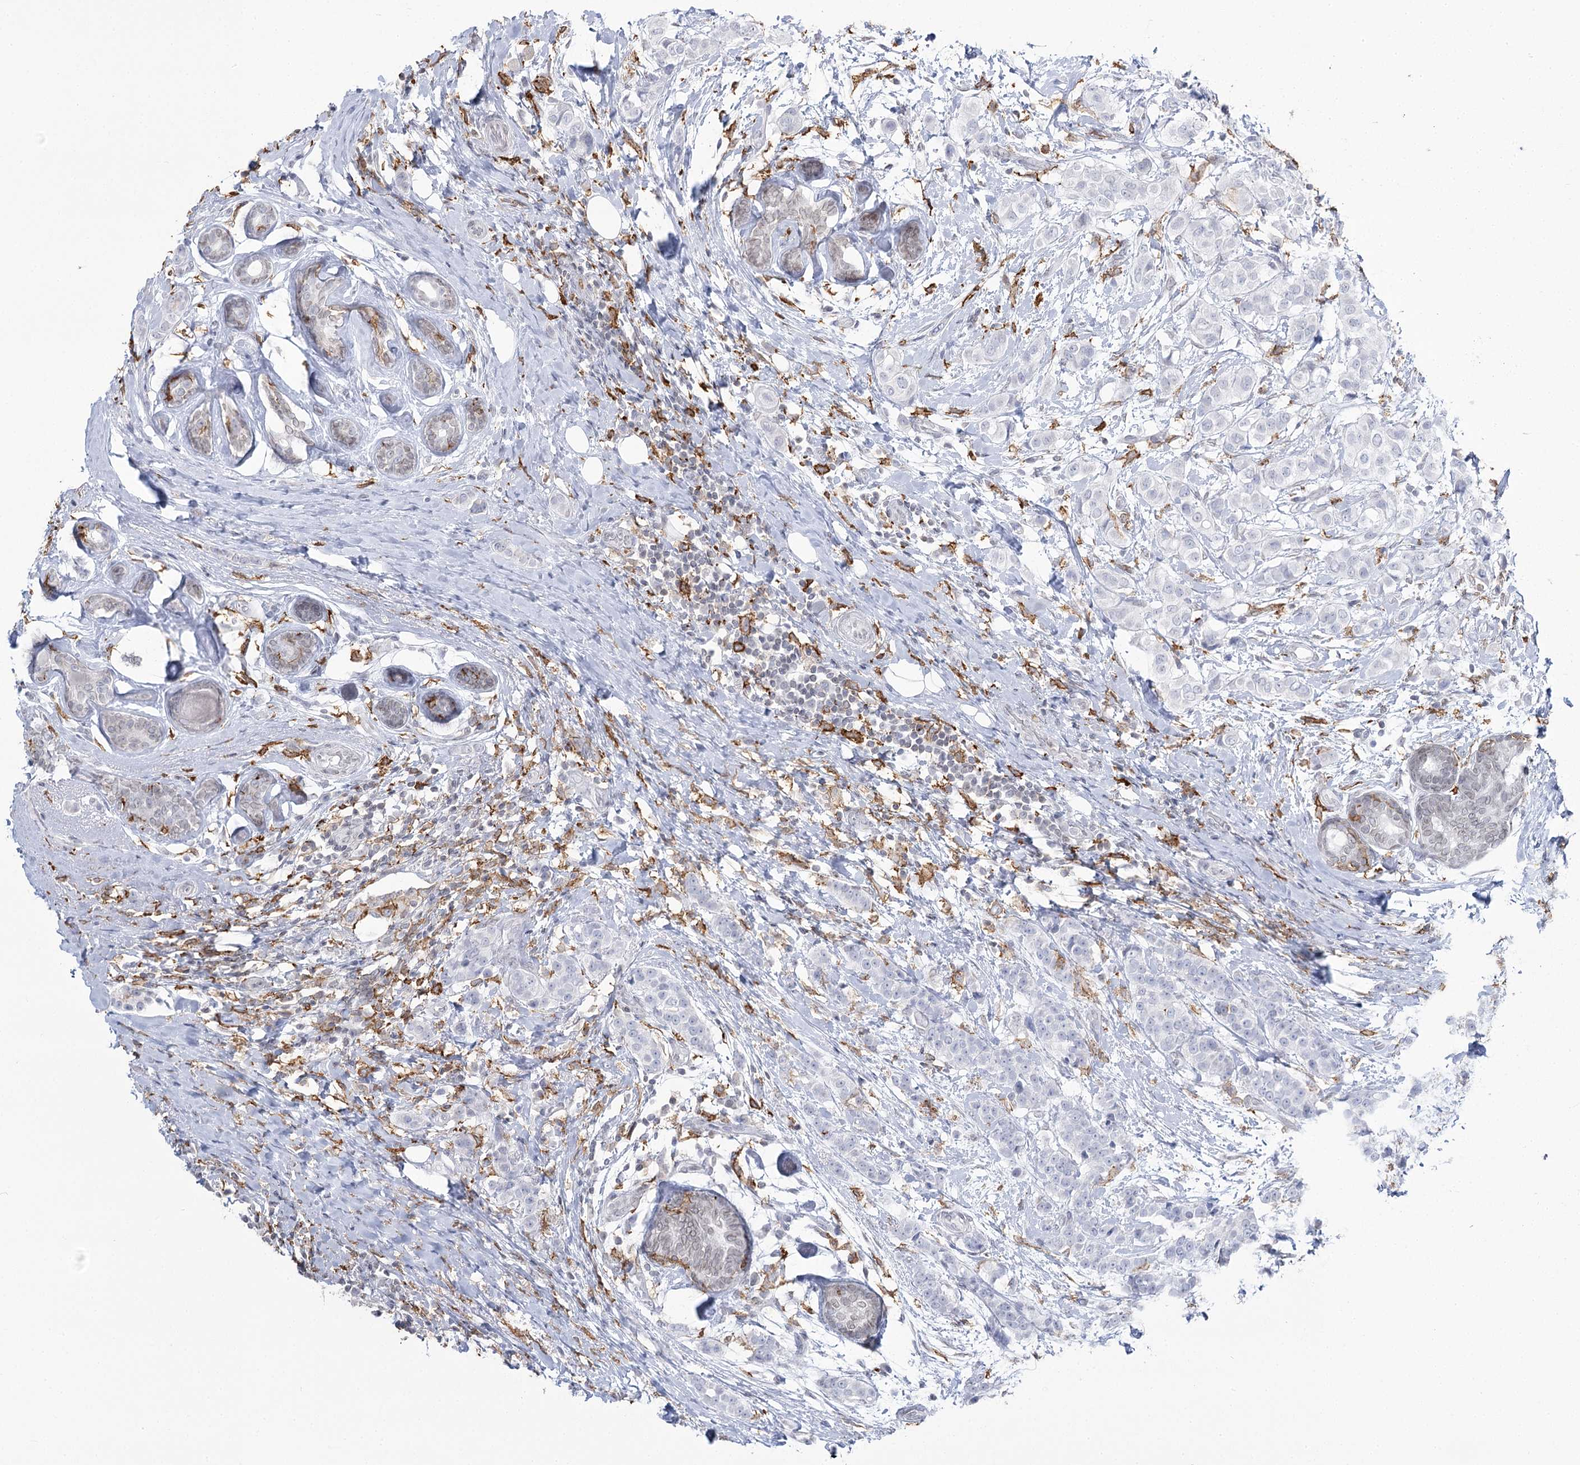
{"staining": {"intensity": "negative", "quantity": "none", "location": "none"}, "tissue": "breast cancer", "cell_type": "Tumor cells", "image_type": "cancer", "snomed": [{"axis": "morphology", "description": "Lobular carcinoma"}, {"axis": "topography", "description": "Breast"}], "caption": "Immunohistochemistry histopathology image of breast cancer (lobular carcinoma) stained for a protein (brown), which reveals no expression in tumor cells.", "gene": "C11orf1", "patient": {"sex": "female", "age": 51}}